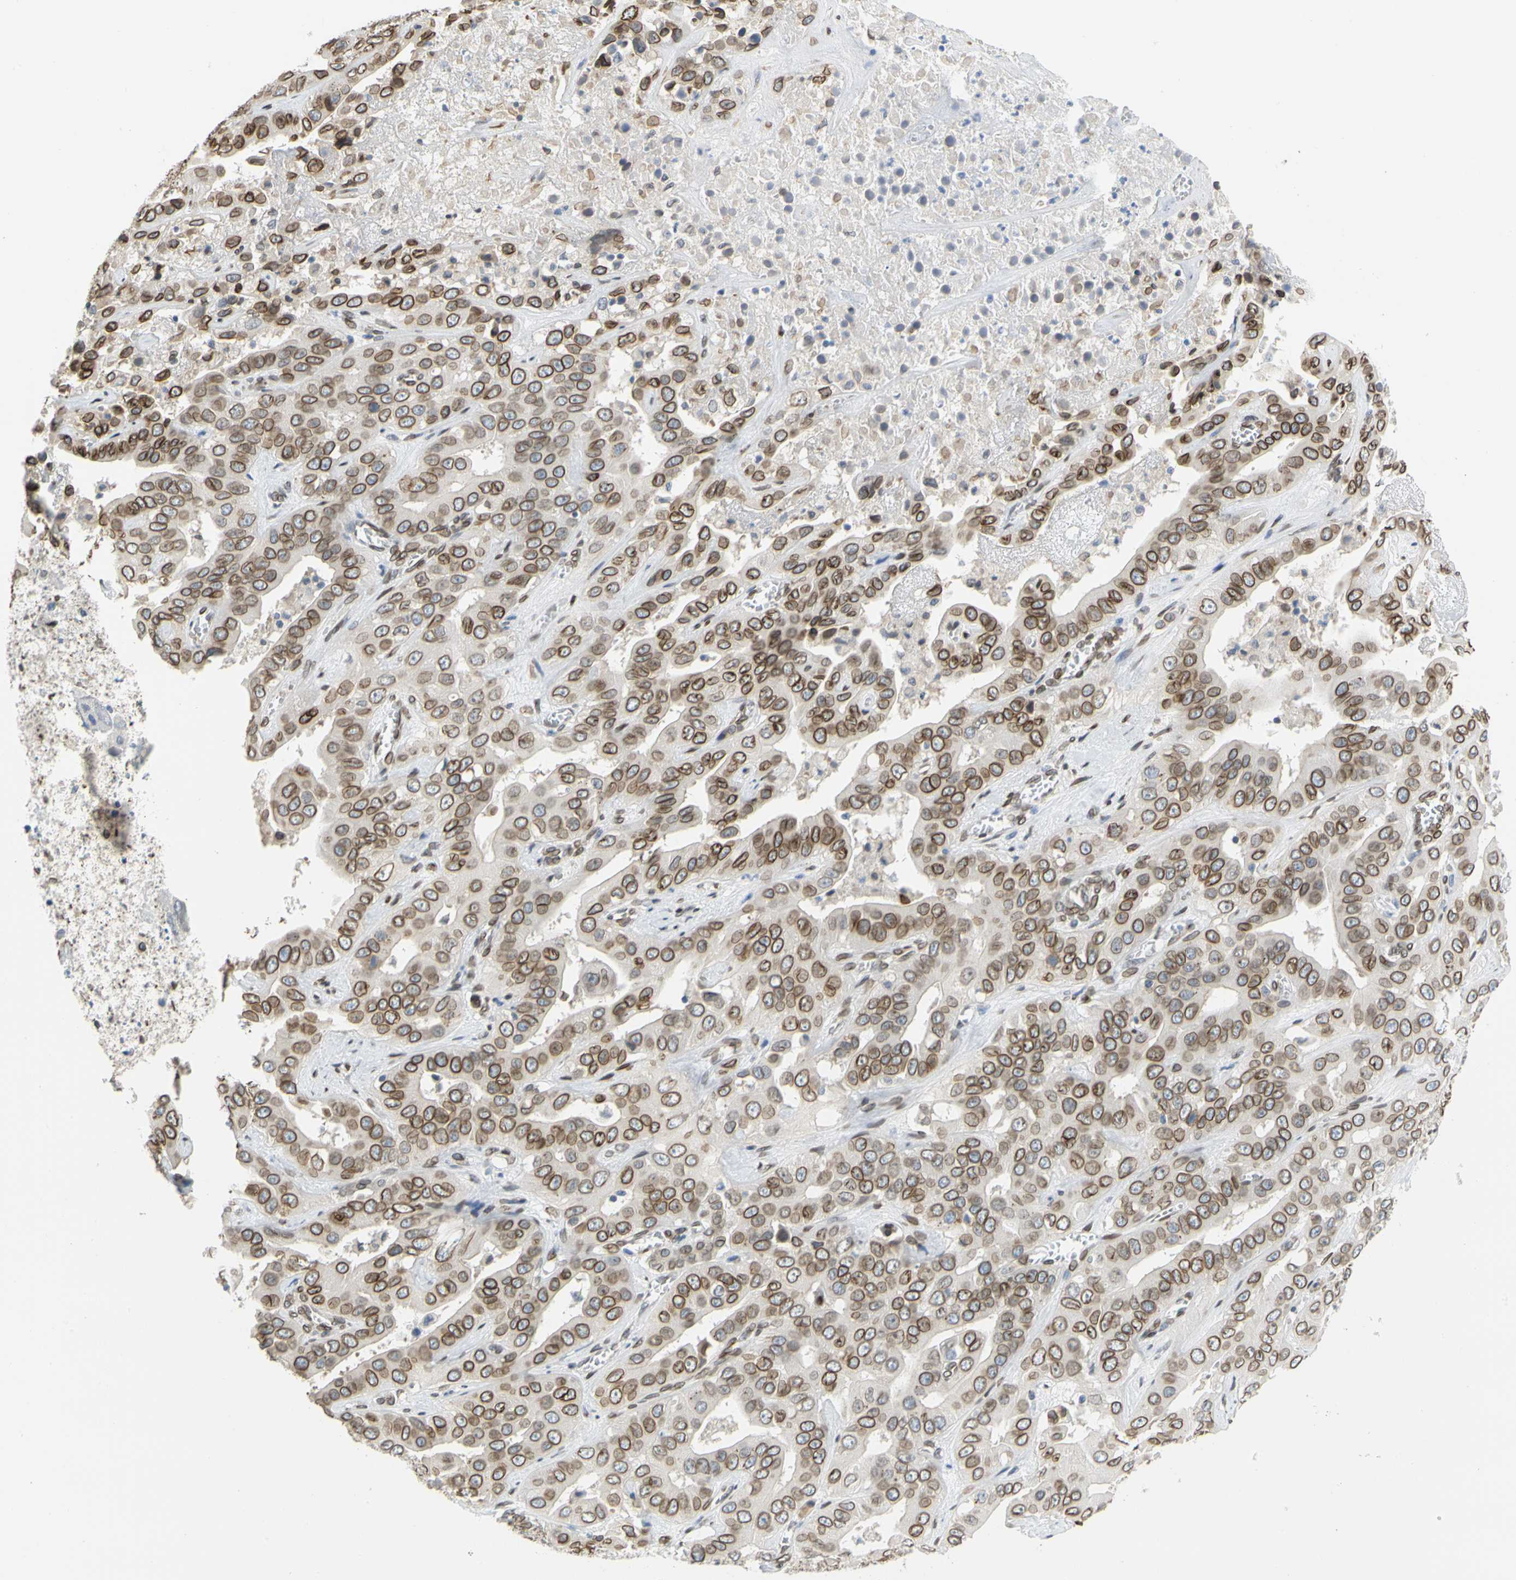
{"staining": {"intensity": "moderate", "quantity": ">75%", "location": "cytoplasmic/membranous,nuclear"}, "tissue": "liver cancer", "cell_type": "Tumor cells", "image_type": "cancer", "snomed": [{"axis": "morphology", "description": "Cholangiocarcinoma"}, {"axis": "topography", "description": "Liver"}], "caption": "Immunohistochemistry (DAB) staining of liver cancer (cholangiocarcinoma) reveals moderate cytoplasmic/membranous and nuclear protein expression in about >75% of tumor cells. The staining was performed using DAB to visualize the protein expression in brown, while the nuclei were stained in blue with hematoxylin (Magnification: 20x).", "gene": "SUN1", "patient": {"sex": "female", "age": 52}}